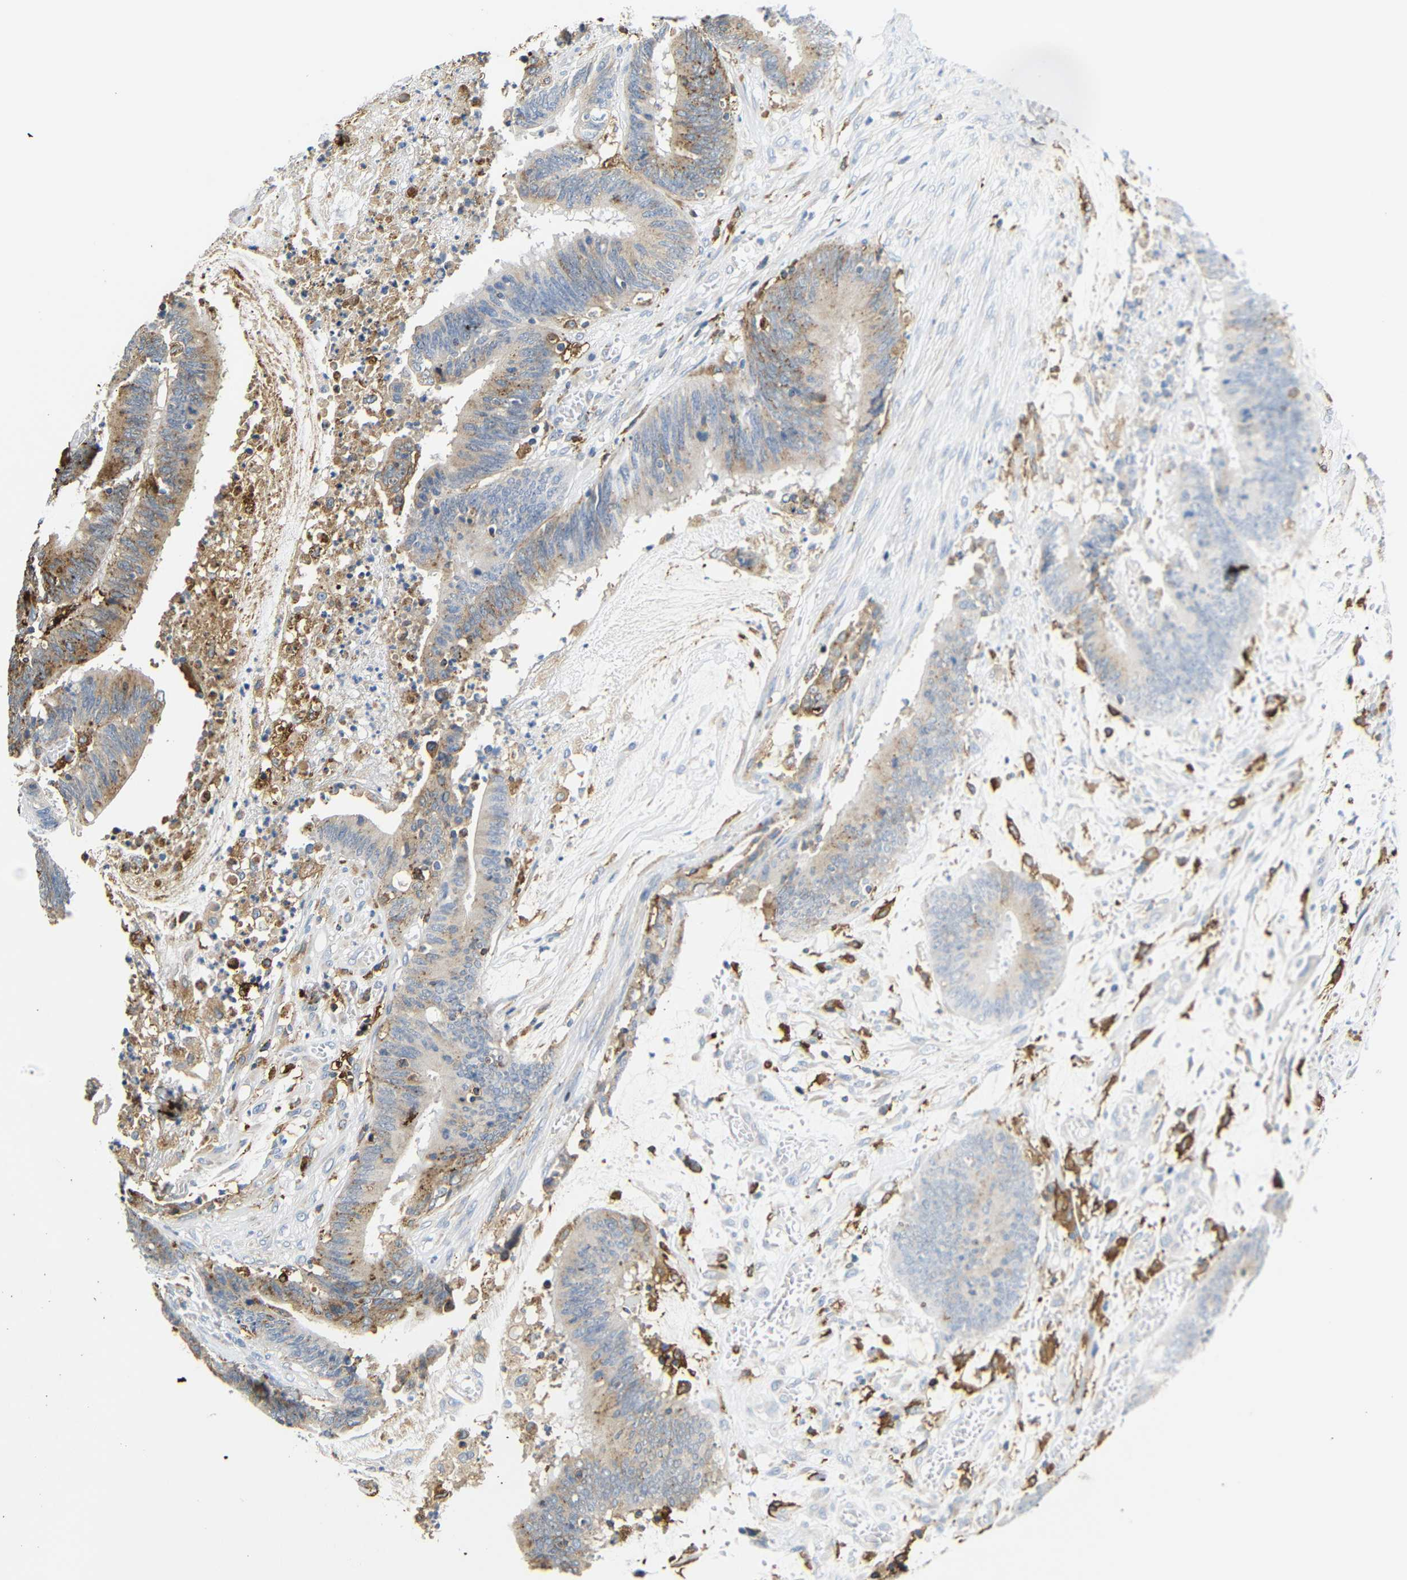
{"staining": {"intensity": "moderate", "quantity": "25%-75%", "location": "cytoplasmic/membranous"}, "tissue": "colorectal cancer", "cell_type": "Tumor cells", "image_type": "cancer", "snomed": [{"axis": "morphology", "description": "Adenocarcinoma, NOS"}, {"axis": "topography", "description": "Rectum"}], "caption": "Immunohistochemical staining of colorectal adenocarcinoma displays medium levels of moderate cytoplasmic/membranous staining in about 25%-75% of tumor cells.", "gene": "HLA-DQB1", "patient": {"sex": "female", "age": 66}}